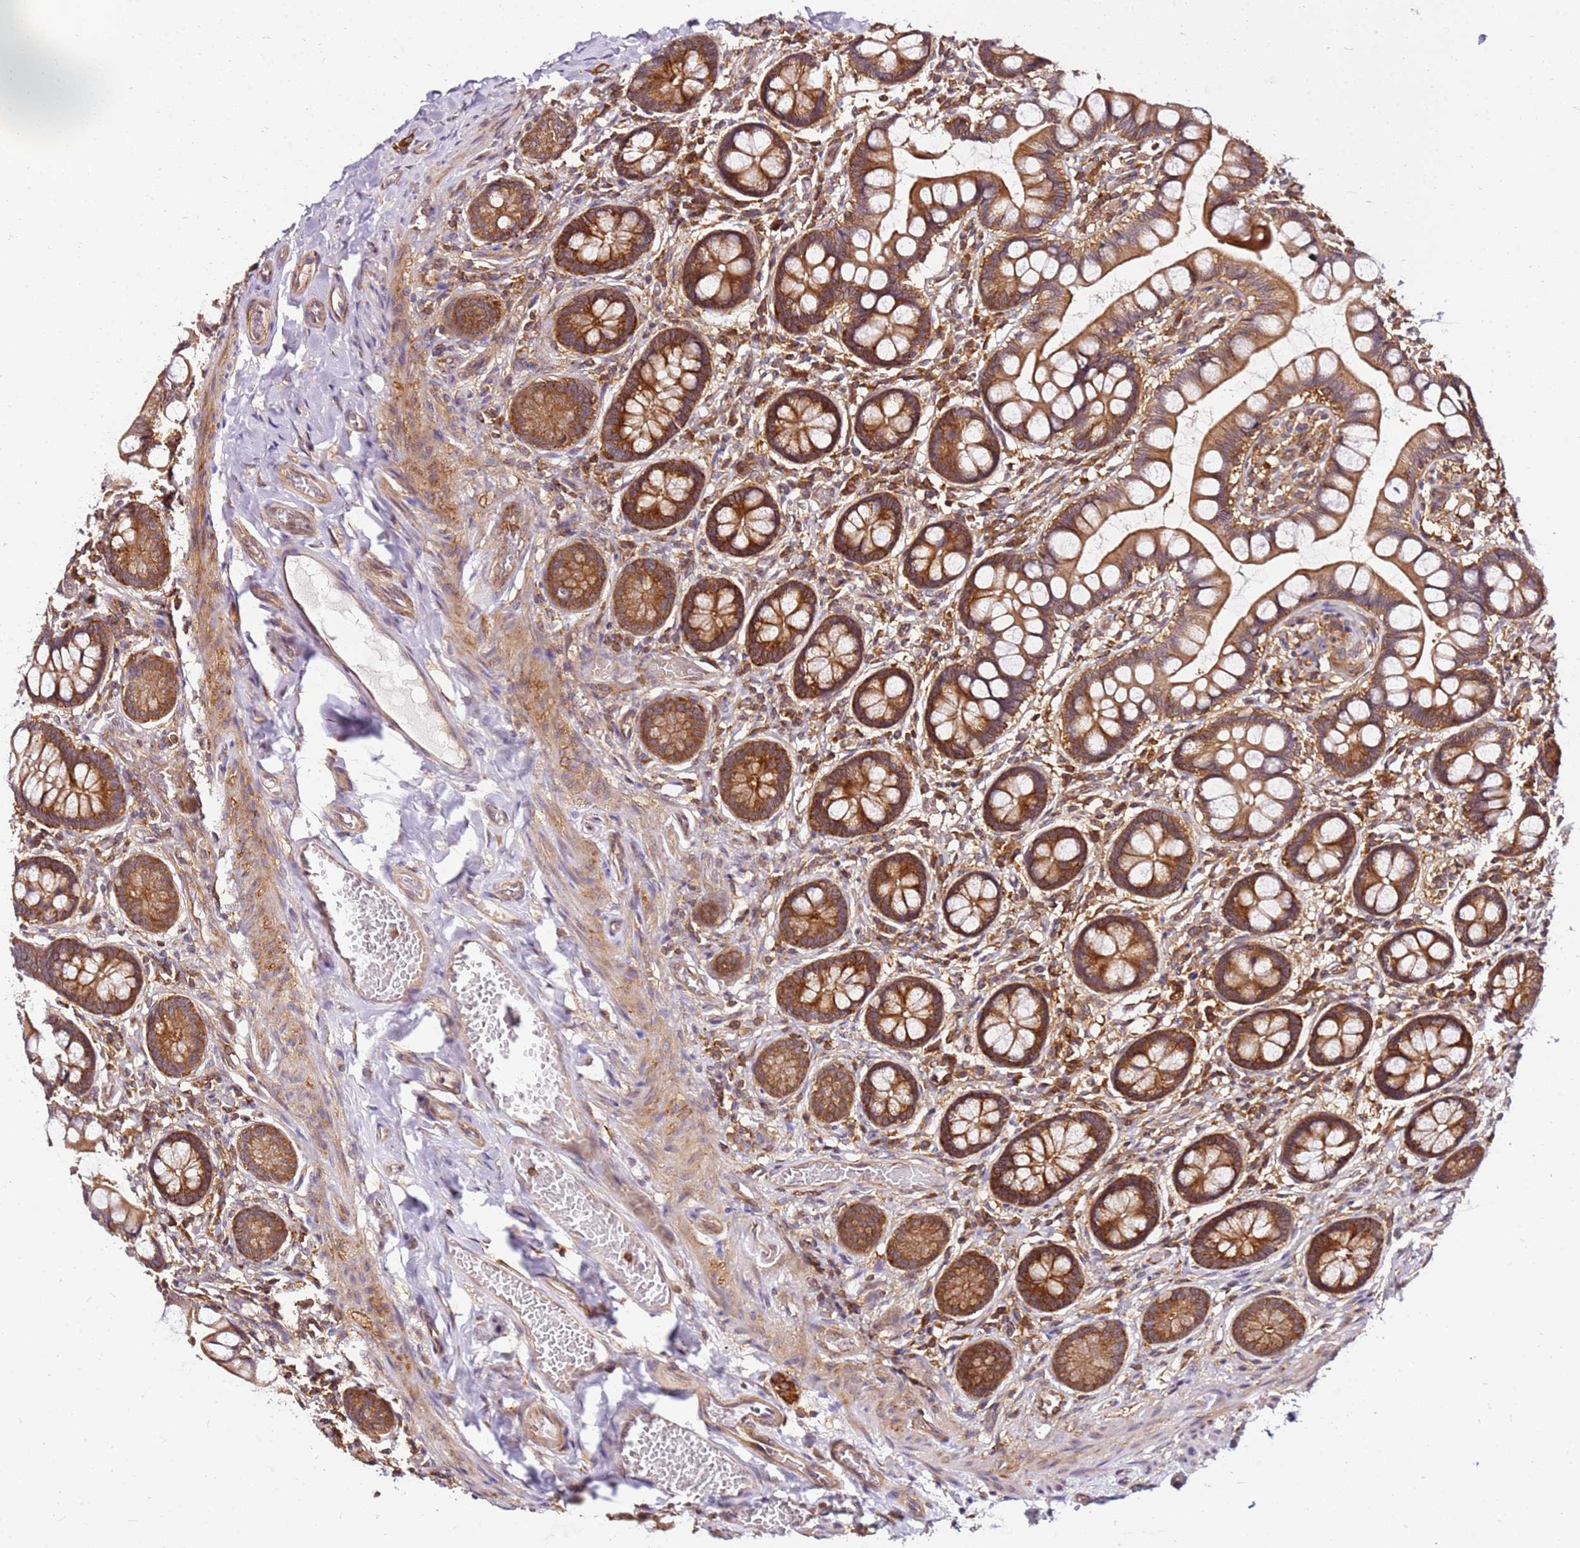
{"staining": {"intensity": "strong", "quantity": ">75%", "location": "cytoplasmic/membranous"}, "tissue": "small intestine", "cell_type": "Glandular cells", "image_type": "normal", "snomed": [{"axis": "morphology", "description": "Normal tissue, NOS"}, {"axis": "topography", "description": "Small intestine"}], "caption": "An immunohistochemistry photomicrograph of normal tissue is shown. Protein staining in brown highlights strong cytoplasmic/membranous positivity in small intestine within glandular cells.", "gene": "PIH1D1", "patient": {"sex": "male", "age": 52}}